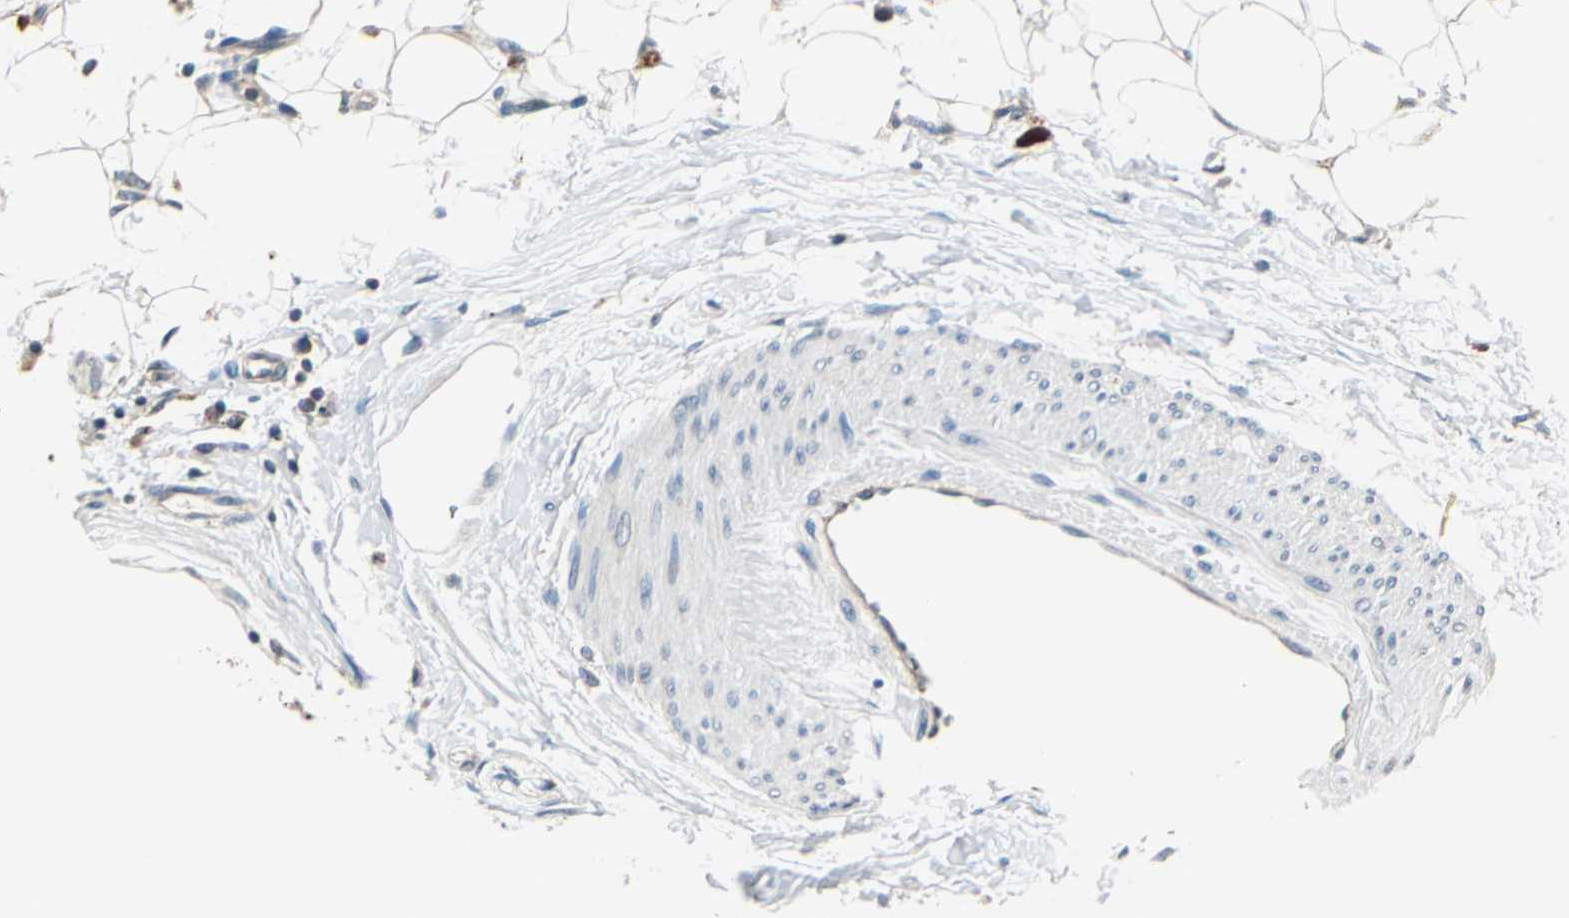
{"staining": {"intensity": "weak", "quantity": "25%-75%", "location": "cytoplasmic/membranous"}, "tissue": "adipose tissue", "cell_type": "Adipocytes", "image_type": "normal", "snomed": [{"axis": "morphology", "description": "Normal tissue, NOS"}, {"axis": "morphology", "description": "Urothelial carcinoma, High grade"}, {"axis": "topography", "description": "Vascular tissue"}, {"axis": "topography", "description": "Urinary bladder"}], "caption": "Immunohistochemical staining of benign adipose tissue shows 25%-75% levels of weak cytoplasmic/membranous protein positivity in approximately 25%-75% of adipocytes. Using DAB (brown) and hematoxylin (blue) stains, captured at high magnification using brightfield microscopy.", "gene": "NIT1", "patient": {"sex": "female", "age": 56}}